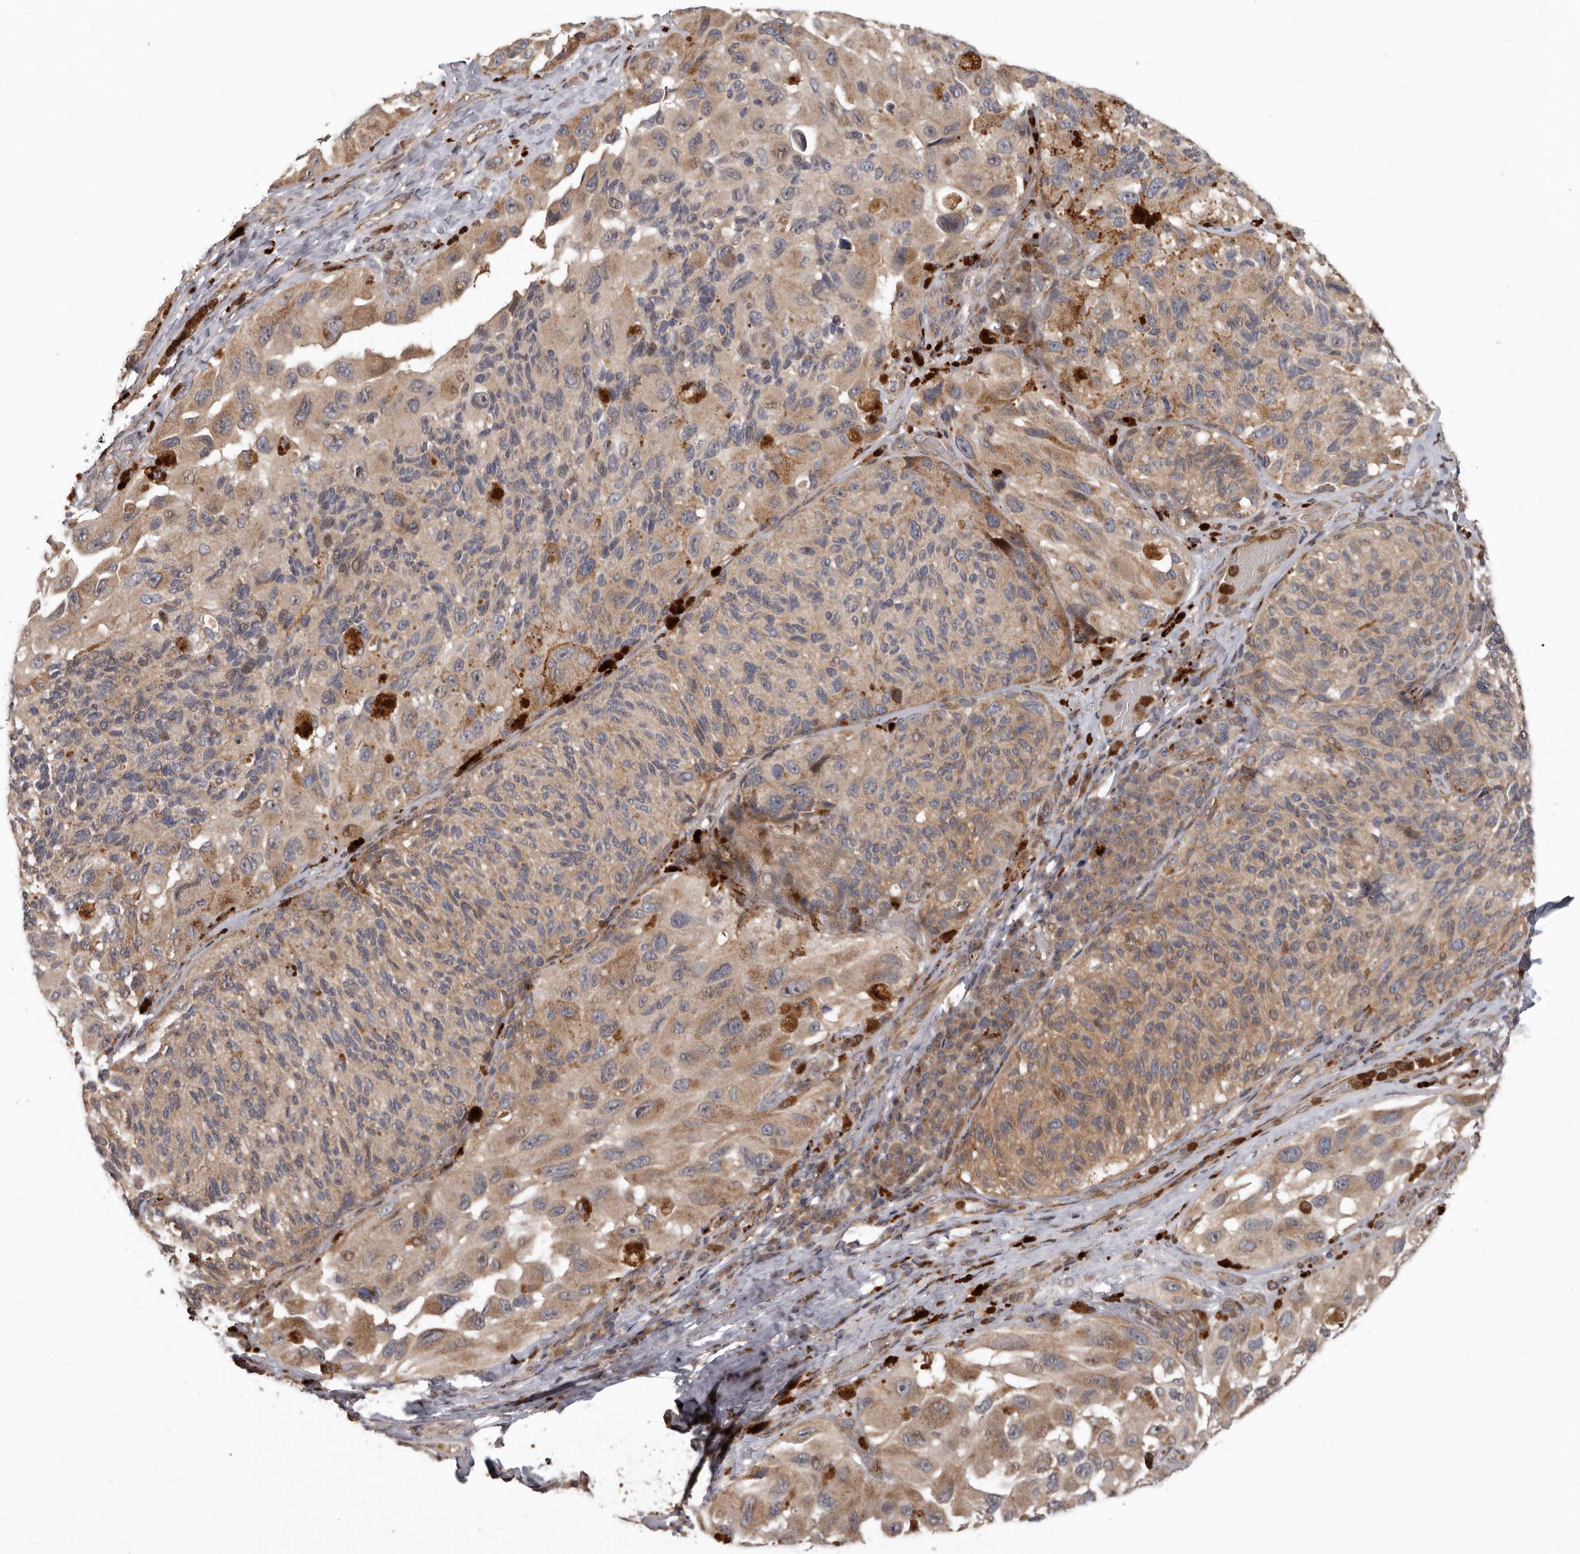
{"staining": {"intensity": "moderate", "quantity": ">75%", "location": "cytoplasmic/membranous"}, "tissue": "melanoma", "cell_type": "Tumor cells", "image_type": "cancer", "snomed": [{"axis": "morphology", "description": "Malignant melanoma, NOS"}, {"axis": "topography", "description": "Skin"}], "caption": "Malignant melanoma stained with a brown dye demonstrates moderate cytoplasmic/membranous positive positivity in about >75% of tumor cells.", "gene": "FGFR4", "patient": {"sex": "female", "age": 73}}